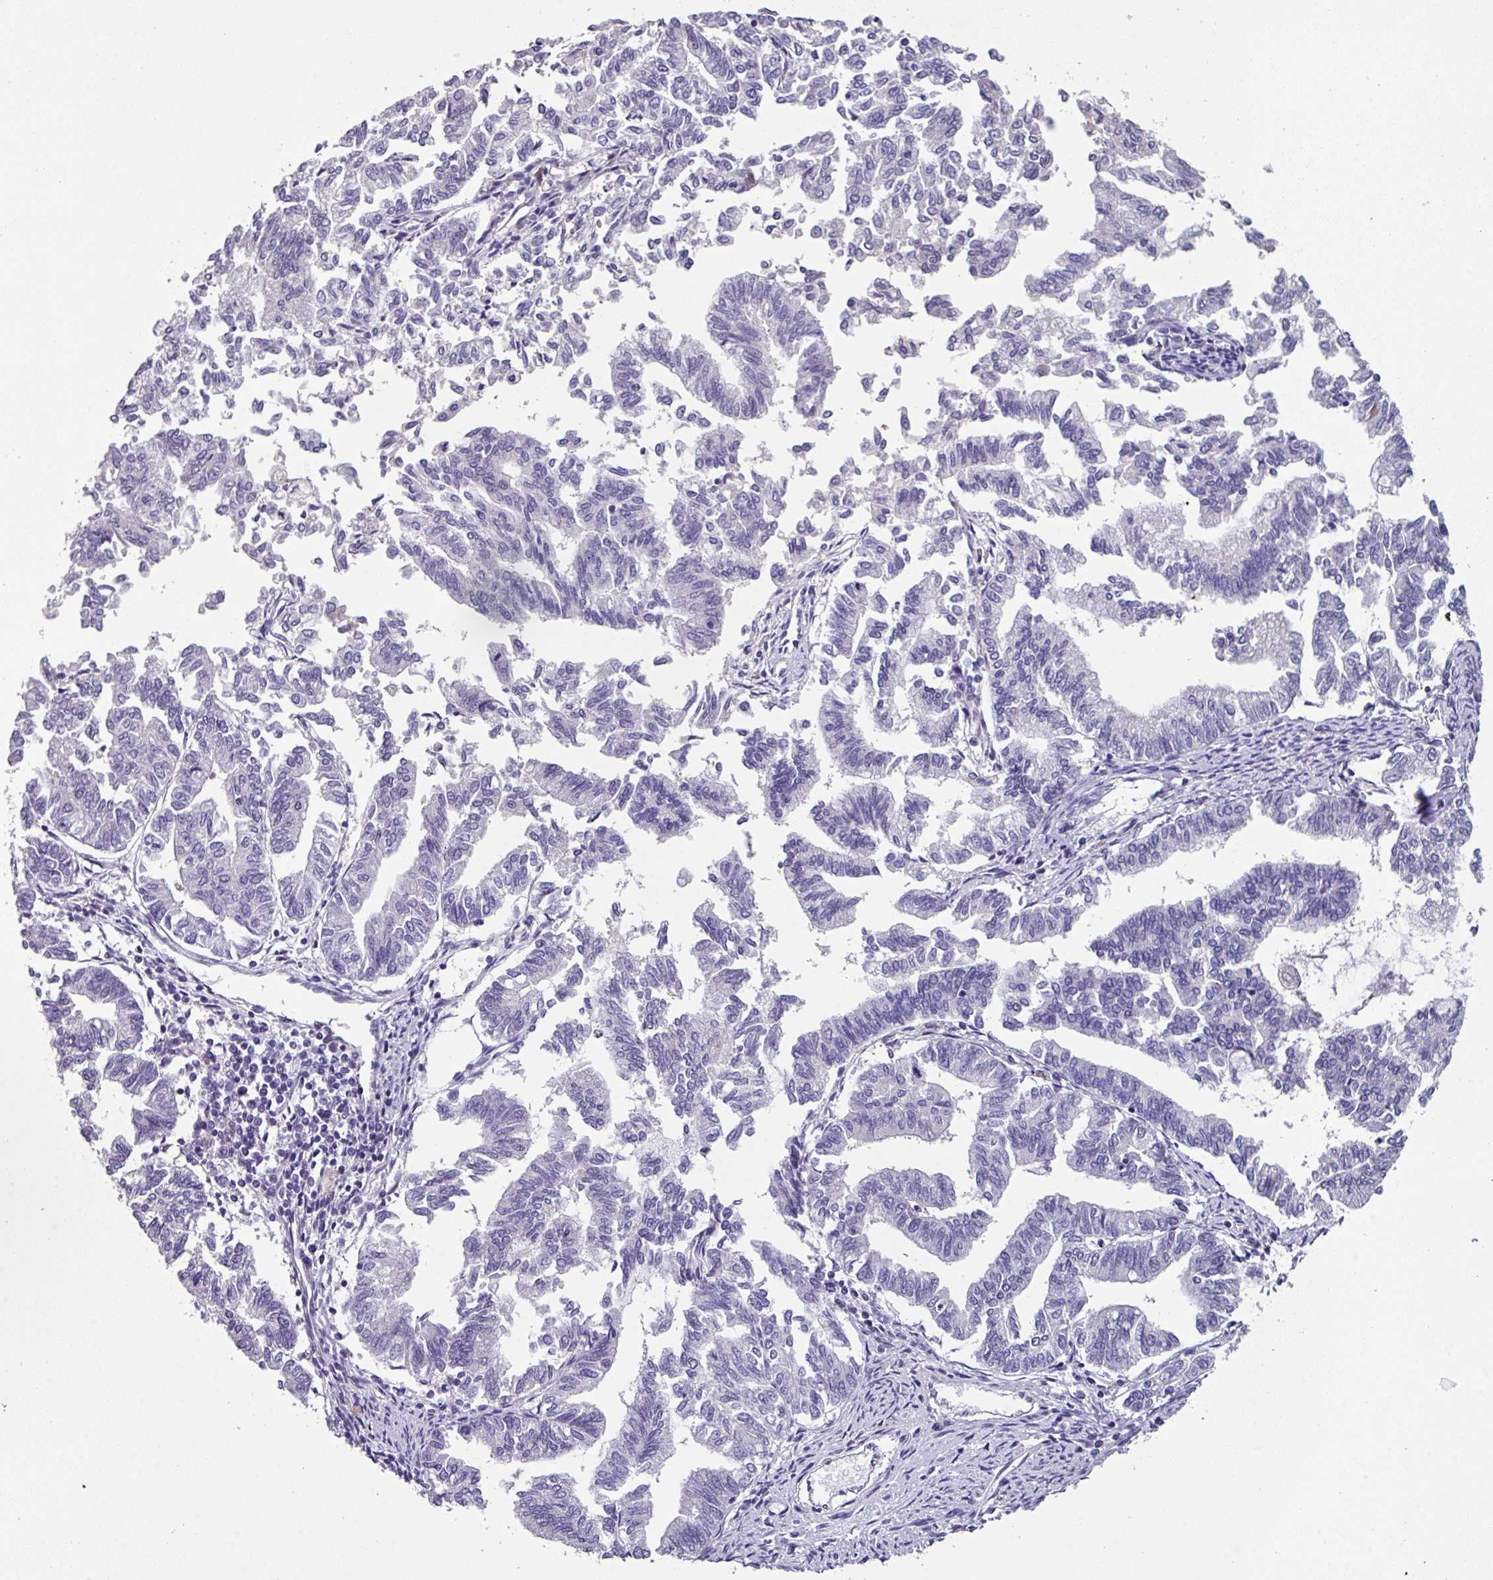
{"staining": {"intensity": "negative", "quantity": "none", "location": "none"}, "tissue": "endometrial cancer", "cell_type": "Tumor cells", "image_type": "cancer", "snomed": [{"axis": "morphology", "description": "Adenocarcinoma, NOS"}, {"axis": "topography", "description": "Endometrium"}], "caption": "The image demonstrates no staining of tumor cells in endometrial adenocarcinoma.", "gene": "ZFP3", "patient": {"sex": "female", "age": 79}}